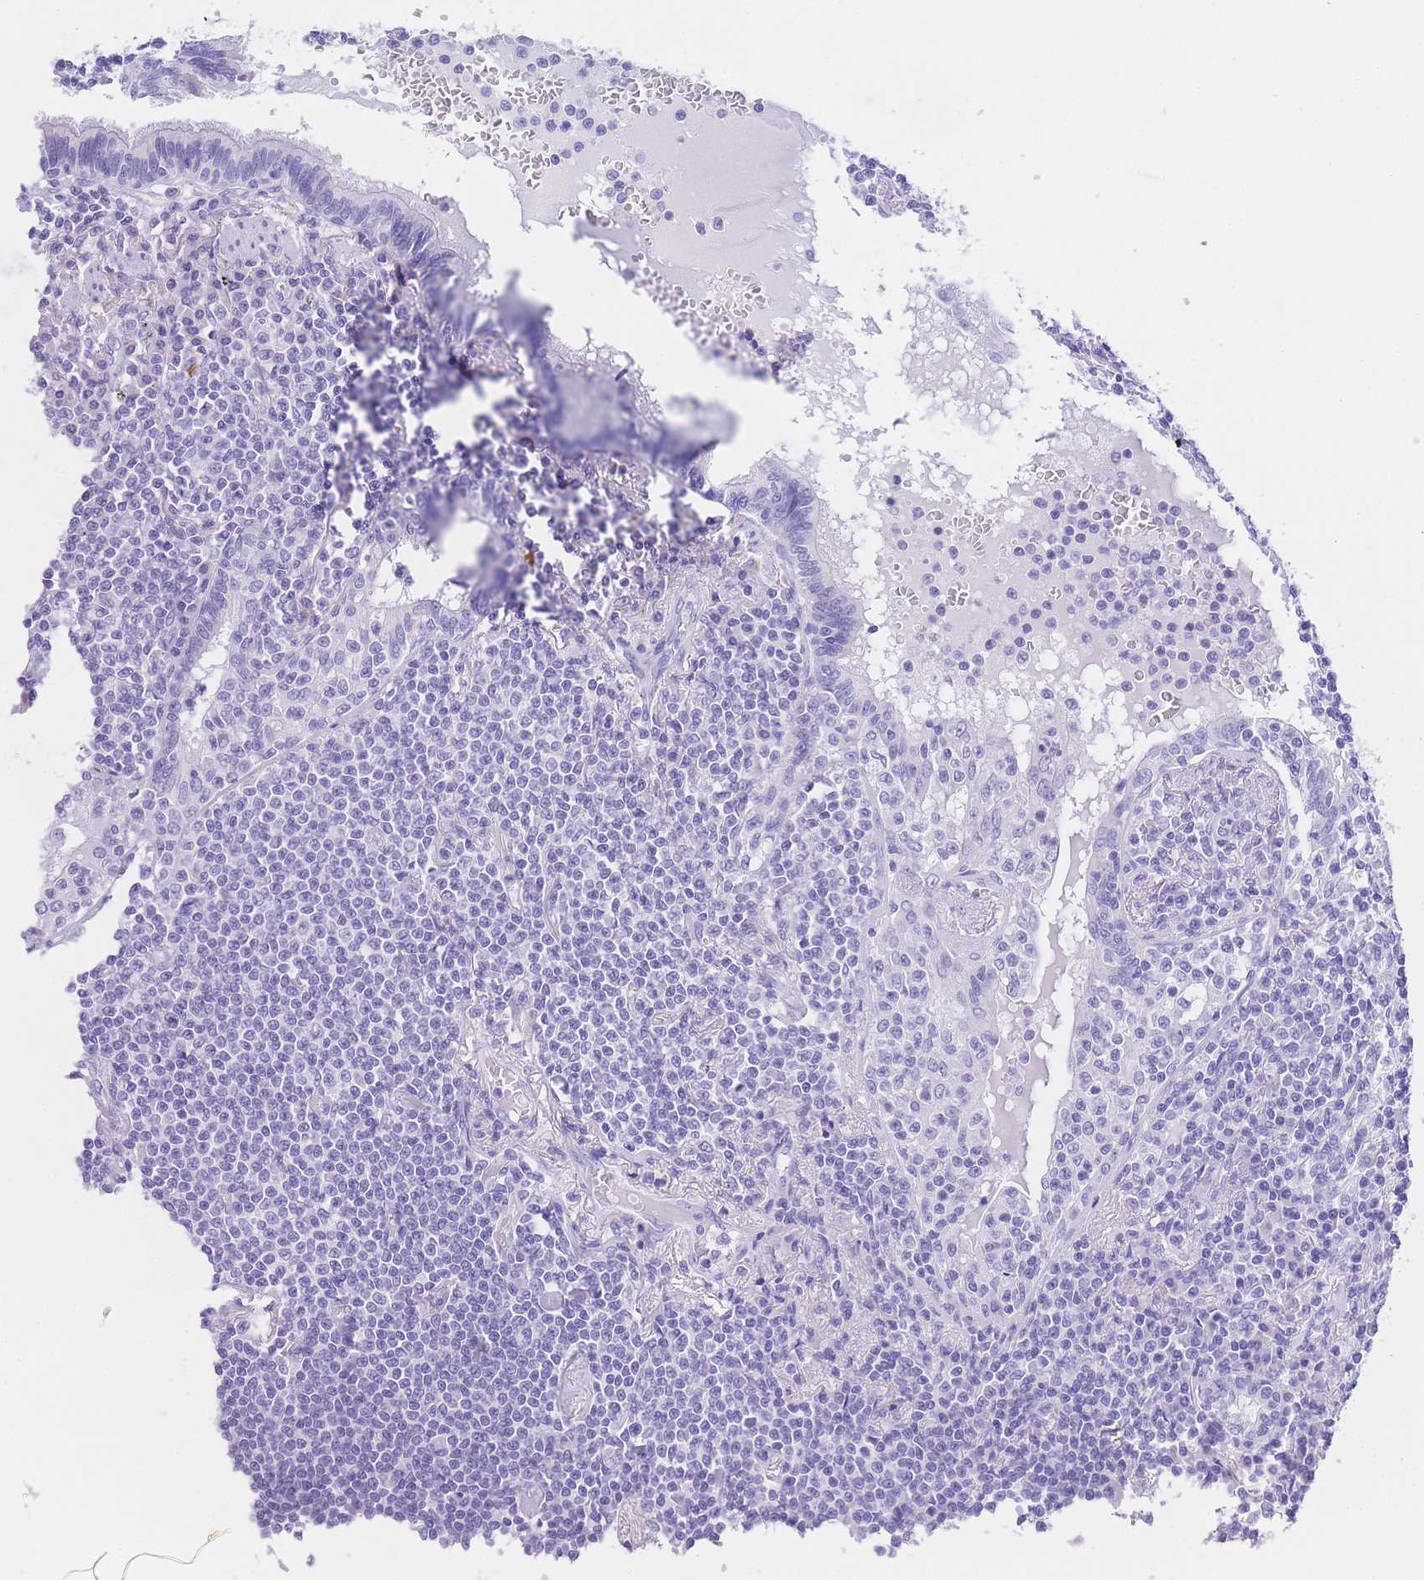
{"staining": {"intensity": "negative", "quantity": "none", "location": "none"}, "tissue": "lymphoma", "cell_type": "Tumor cells", "image_type": "cancer", "snomed": [{"axis": "morphology", "description": "Malignant lymphoma, non-Hodgkin's type, Low grade"}, {"axis": "topography", "description": "Lung"}], "caption": "Malignant lymphoma, non-Hodgkin's type (low-grade) was stained to show a protein in brown. There is no significant staining in tumor cells. (Brightfield microscopy of DAB immunohistochemistry at high magnification).", "gene": "NKD2", "patient": {"sex": "female", "age": 71}}